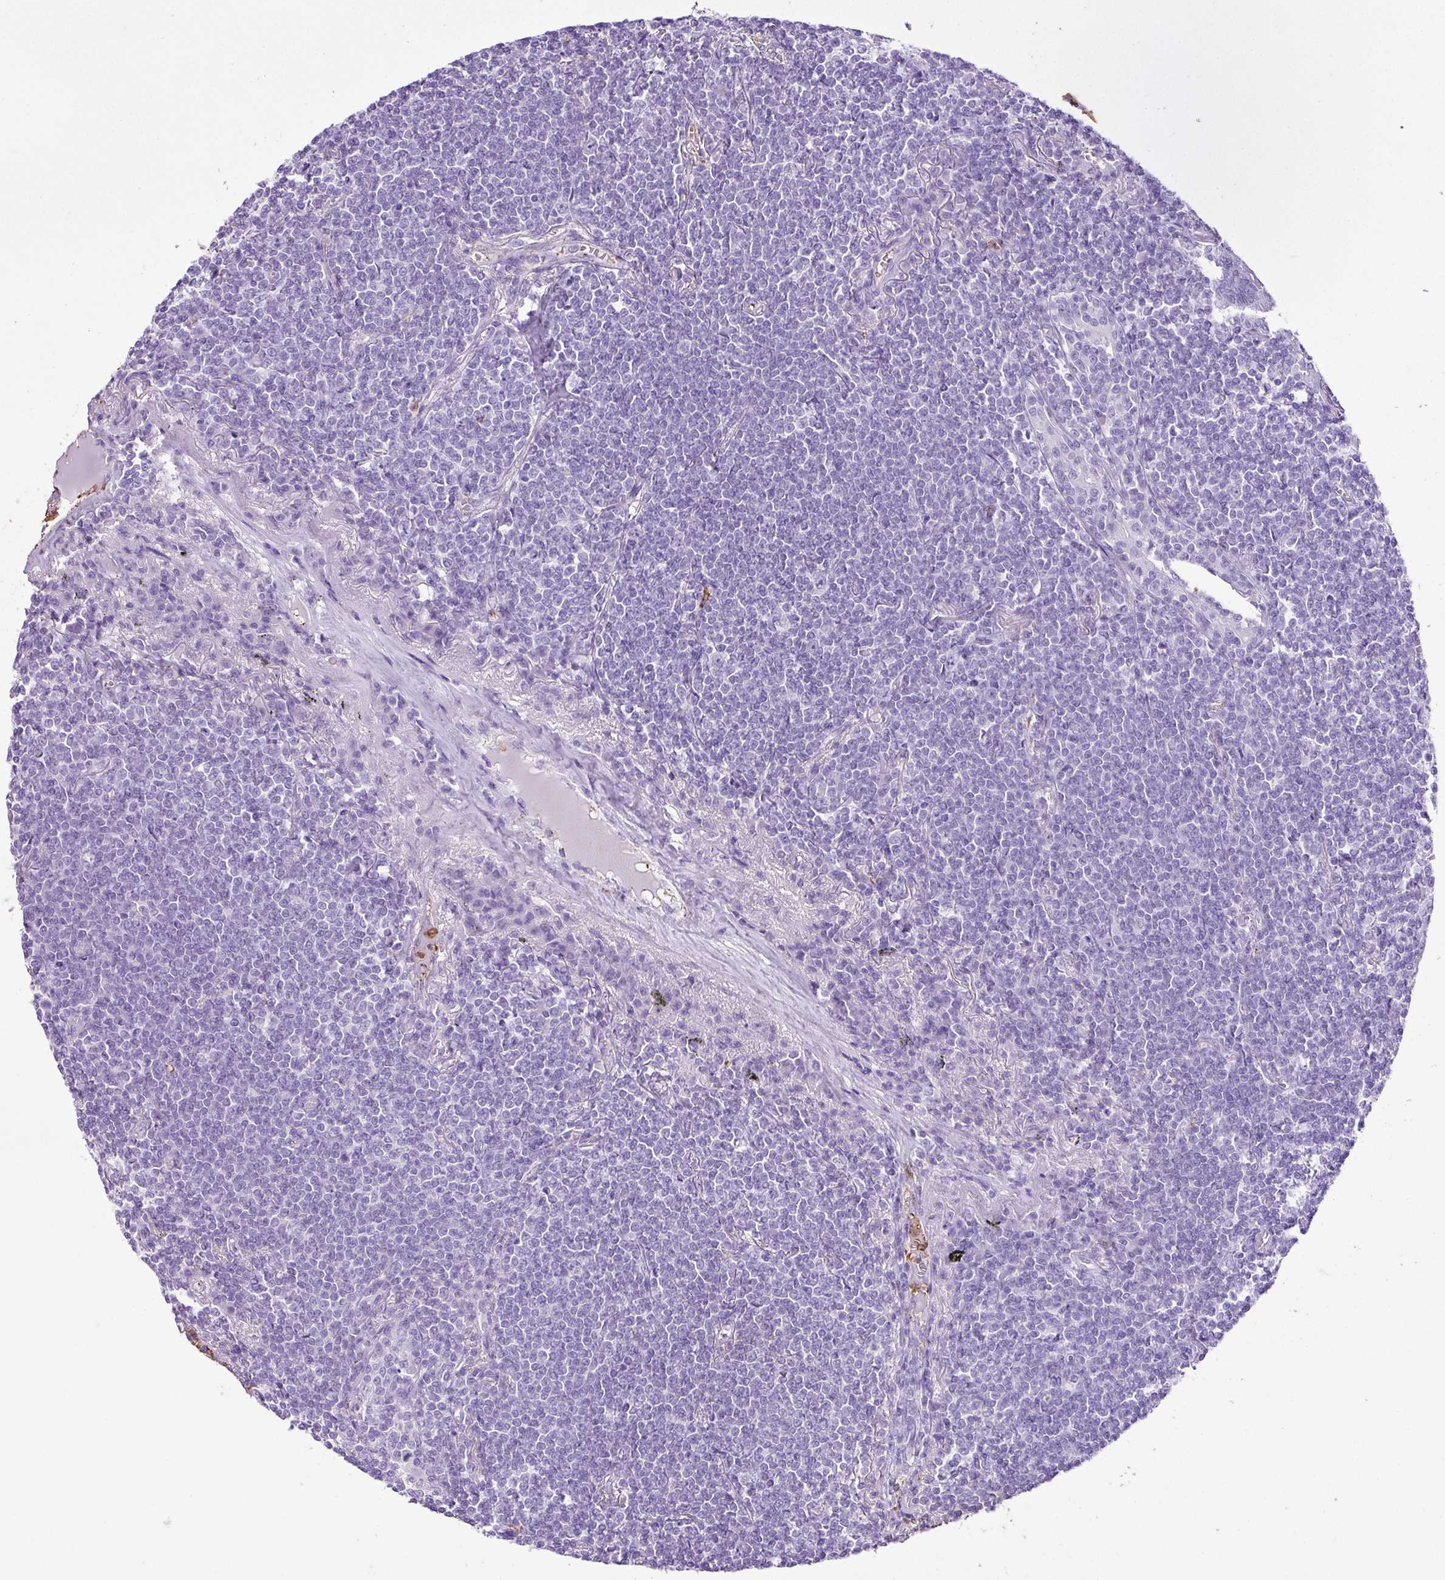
{"staining": {"intensity": "negative", "quantity": "none", "location": "none"}, "tissue": "lymphoma", "cell_type": "Tumor cells", "image_type": "cancer", "snomed": [{"axis": "morphology", "description": "Malignant lymphoma, non-Hodgkin's type, Low grade"}, {"axis": "topography", "description": "Lung"}], "caption": "Lymphoma stained for a protein using IHC shows no staining tumor cells.", "gene": "KCNJ11", "patient": {"sex": "female", "age": 71}}